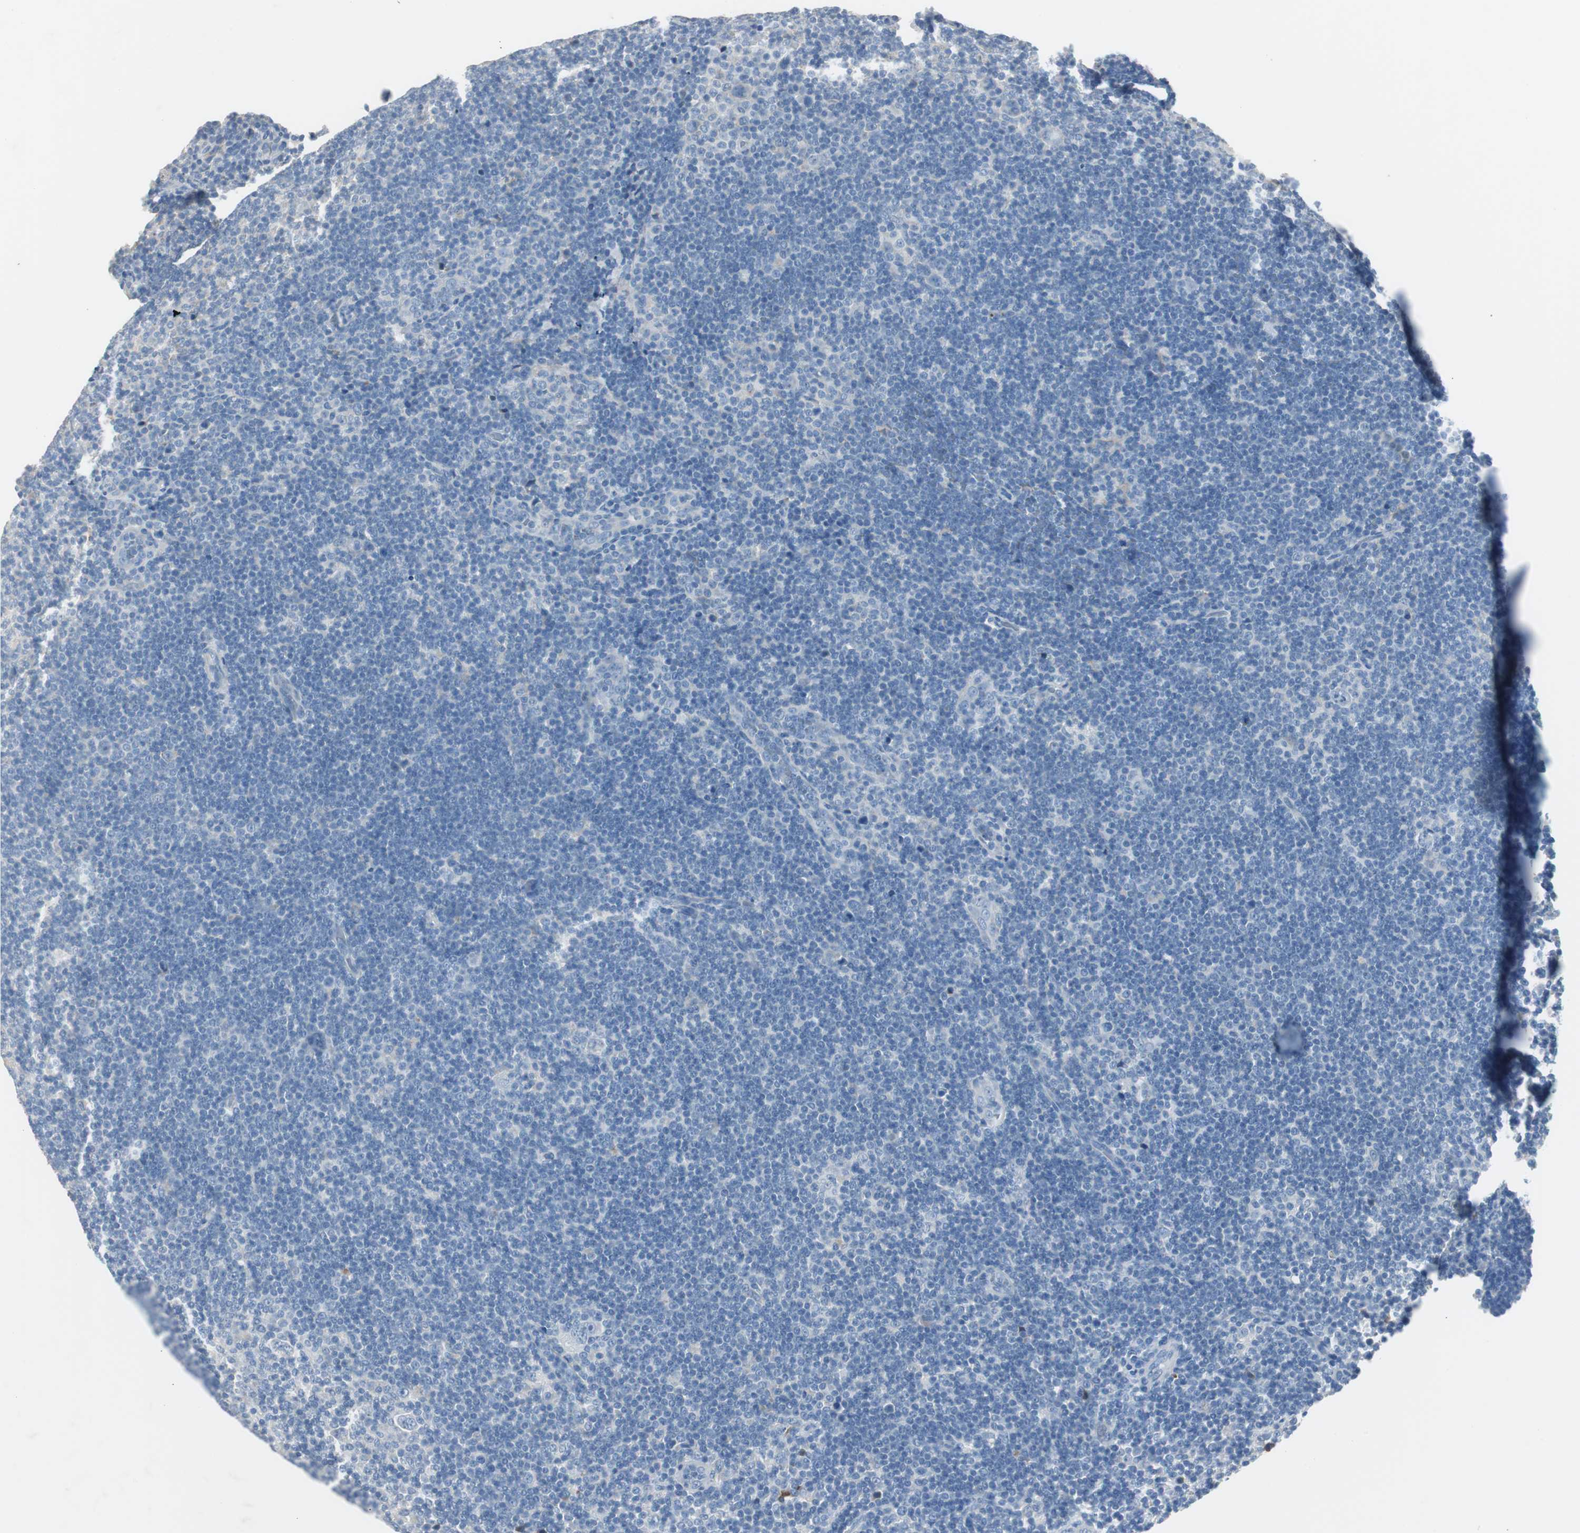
{"staining": {"intensity": "negative", "quantity": "none", "location": "none"}, "tissue": "lymphoma", "cell_type": "Tumor cells", "image_type": "cancer", "snomed": [{"axis": "morphology", "description": "Hodgkin's disease, NOS"}, {"axis": "topography", "description": "Lymph node"}], "caption": "This photomicrograph is of Hodgkin's disease stained with immunohistochemistry to label a protein in brown with the nuclei are counter-stained blue. There is no positivity in tumor cells. (DAB (3,3'-diaminobenzidine) IHC with hematoxylin counter stain).", "gene": "SERPINF1", "patient": {"sex": "female", "age": 57}}